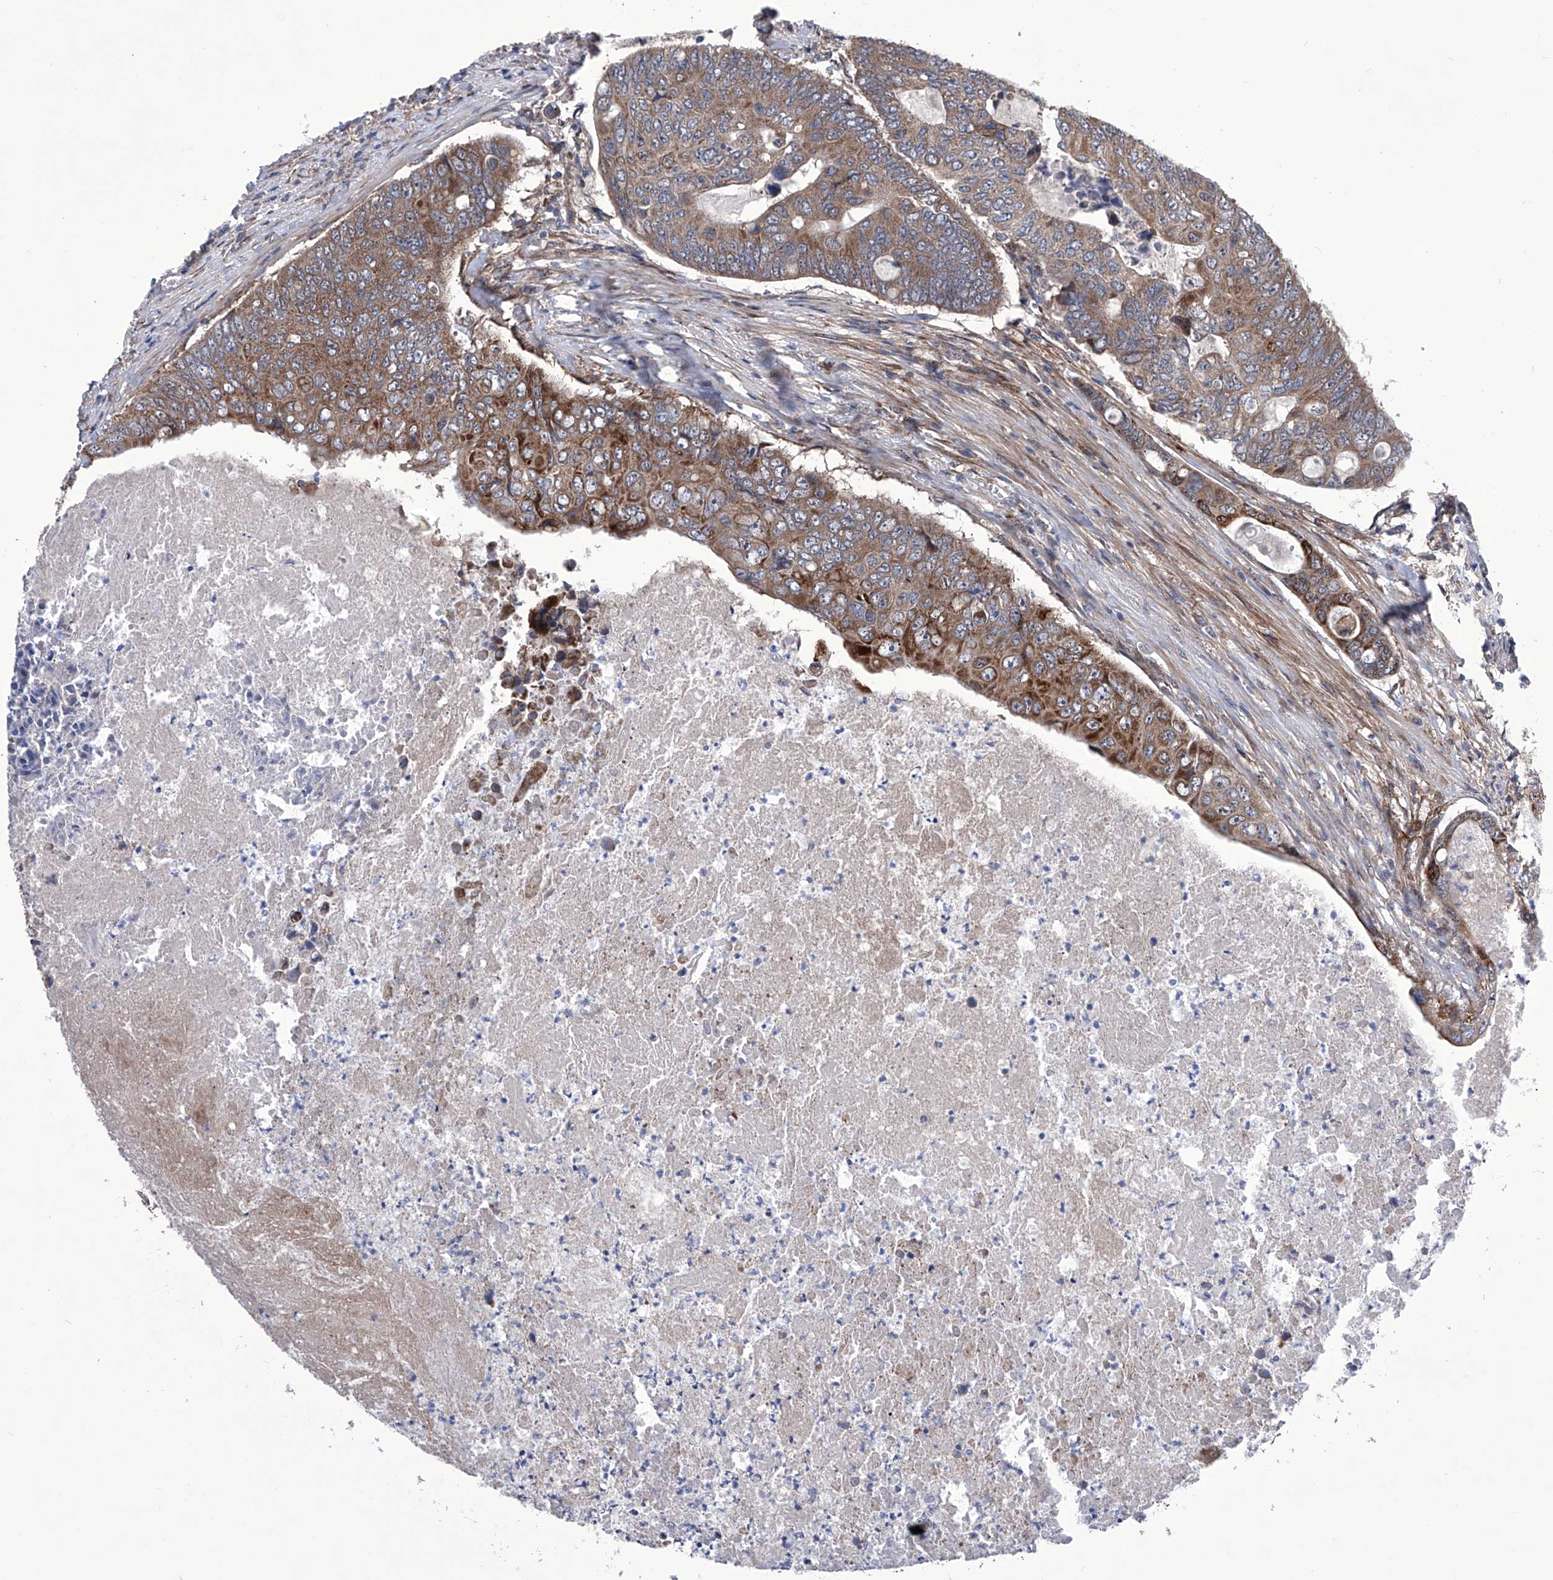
{"staining": {"intensity": "strong", "quantity": ">75%", "location": "cytoplasmic/membranous"}, "tissue": "colorectal cancer", "cell_type": "Tumor cells", "image_type": "cancer", "snomed": [{"axis": "morphology", "description": "Adenocarcinoma, NOS"}, {"axis": "topography", "description": "Colon"}], "caption": "DAB immunohistochemical staining of adenocarcinoma (colorectal) demonstrates strong cytoplasmic/membranous protein expression in about >75% of tumor cells. (brown staining indicates protein expression, while blue staining denotes nuclei).", "gene": "KTI12", "patient": {"sex": "male", "age": 87}}